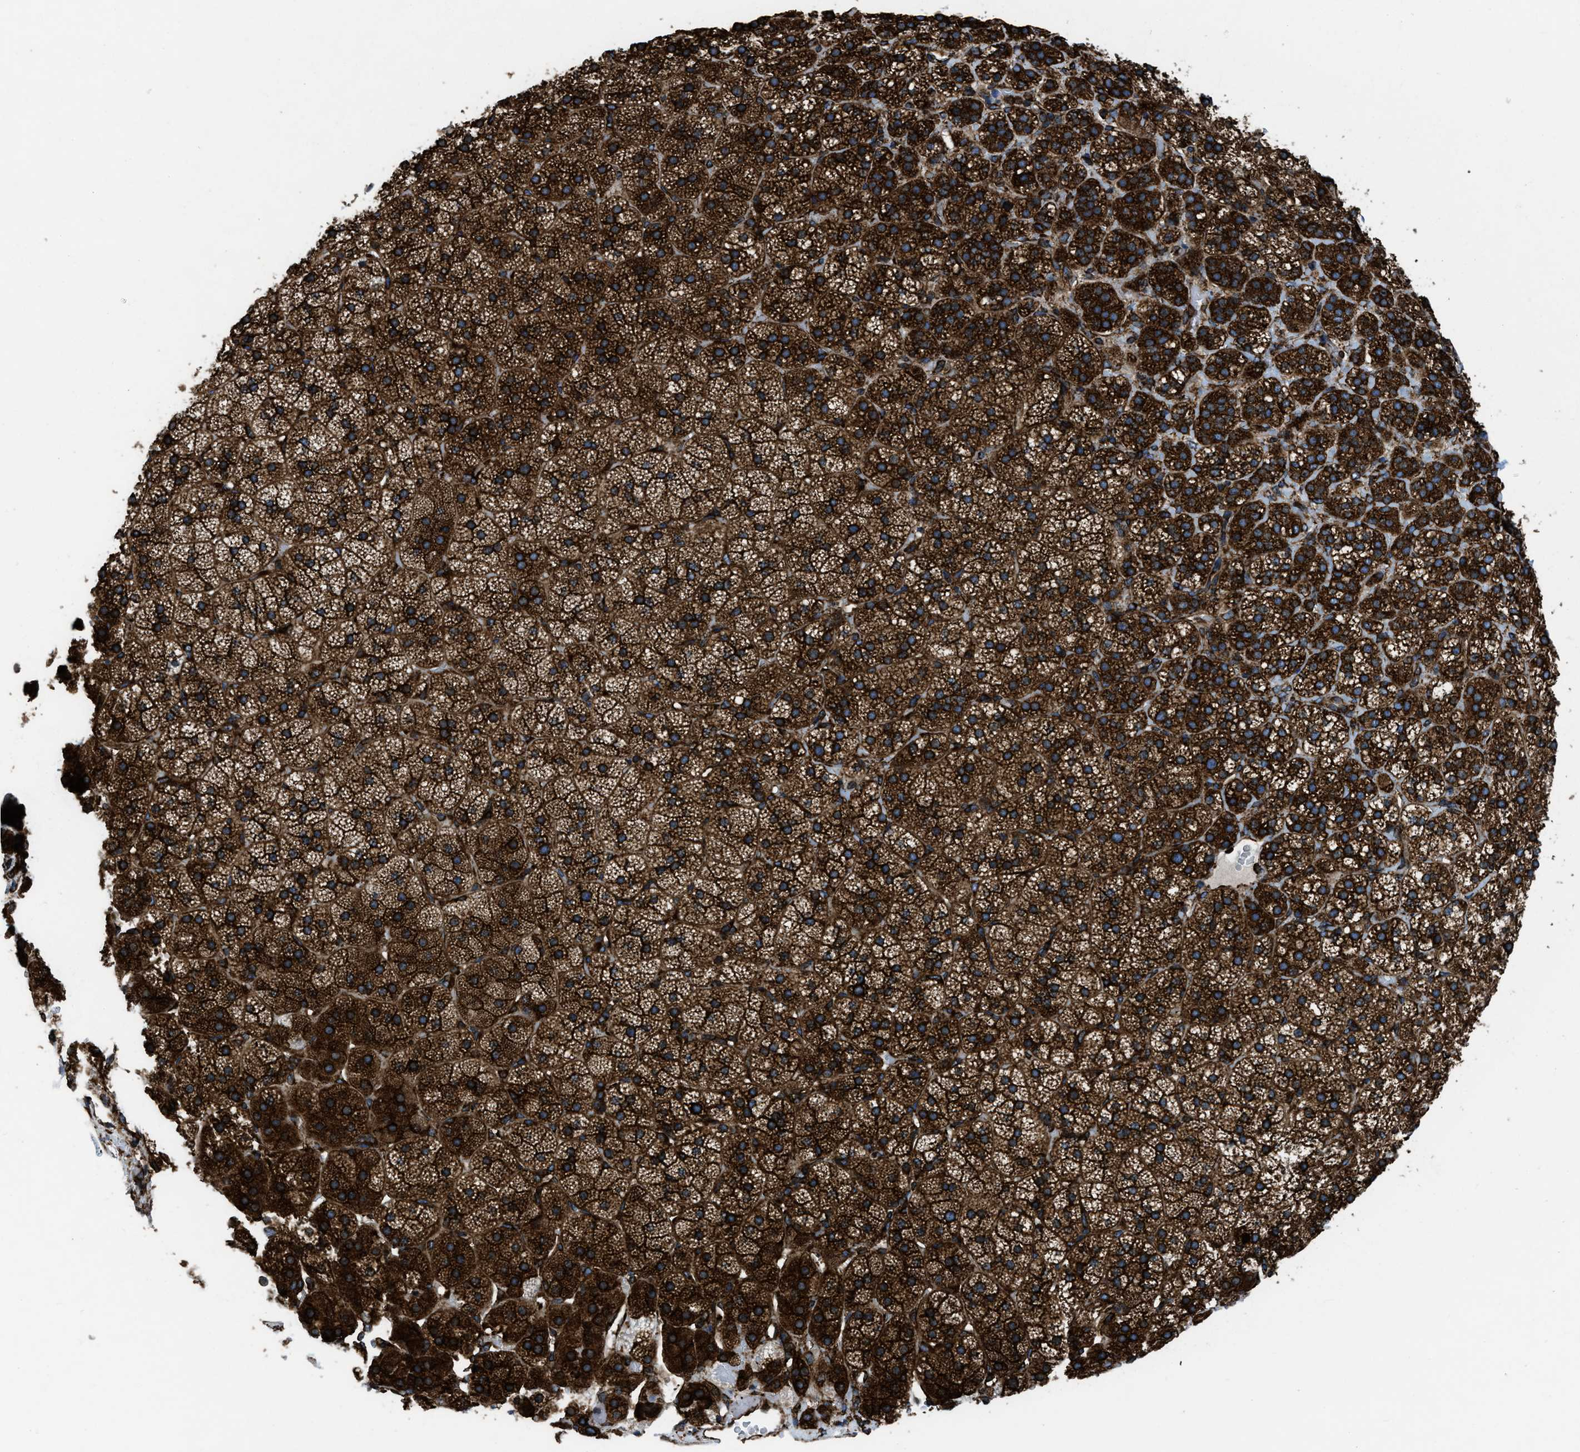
{"staining": {"intensity": "strong", "quantity": ">75%", "location": "cytoplasmic/membranous"}, "tissue": "adrenal gland", "cell_type": "Glandular cells", "image_type": "normal", "snomed": [{"axis": "morphology", "description": "Normal tissue, NOS"}, {"axis": "topography", "description": "Adrenal gland"}], "caption": "DAB (3,3'-diaminobenzidine) immunohistochemical staining of normal adrenal gland displays strong cytoplasmic/membranous protein staining in approximately >75% of glandular cells.", "gene": "CAPRIN1", "patient": {"sex": "female", "age": 44}}